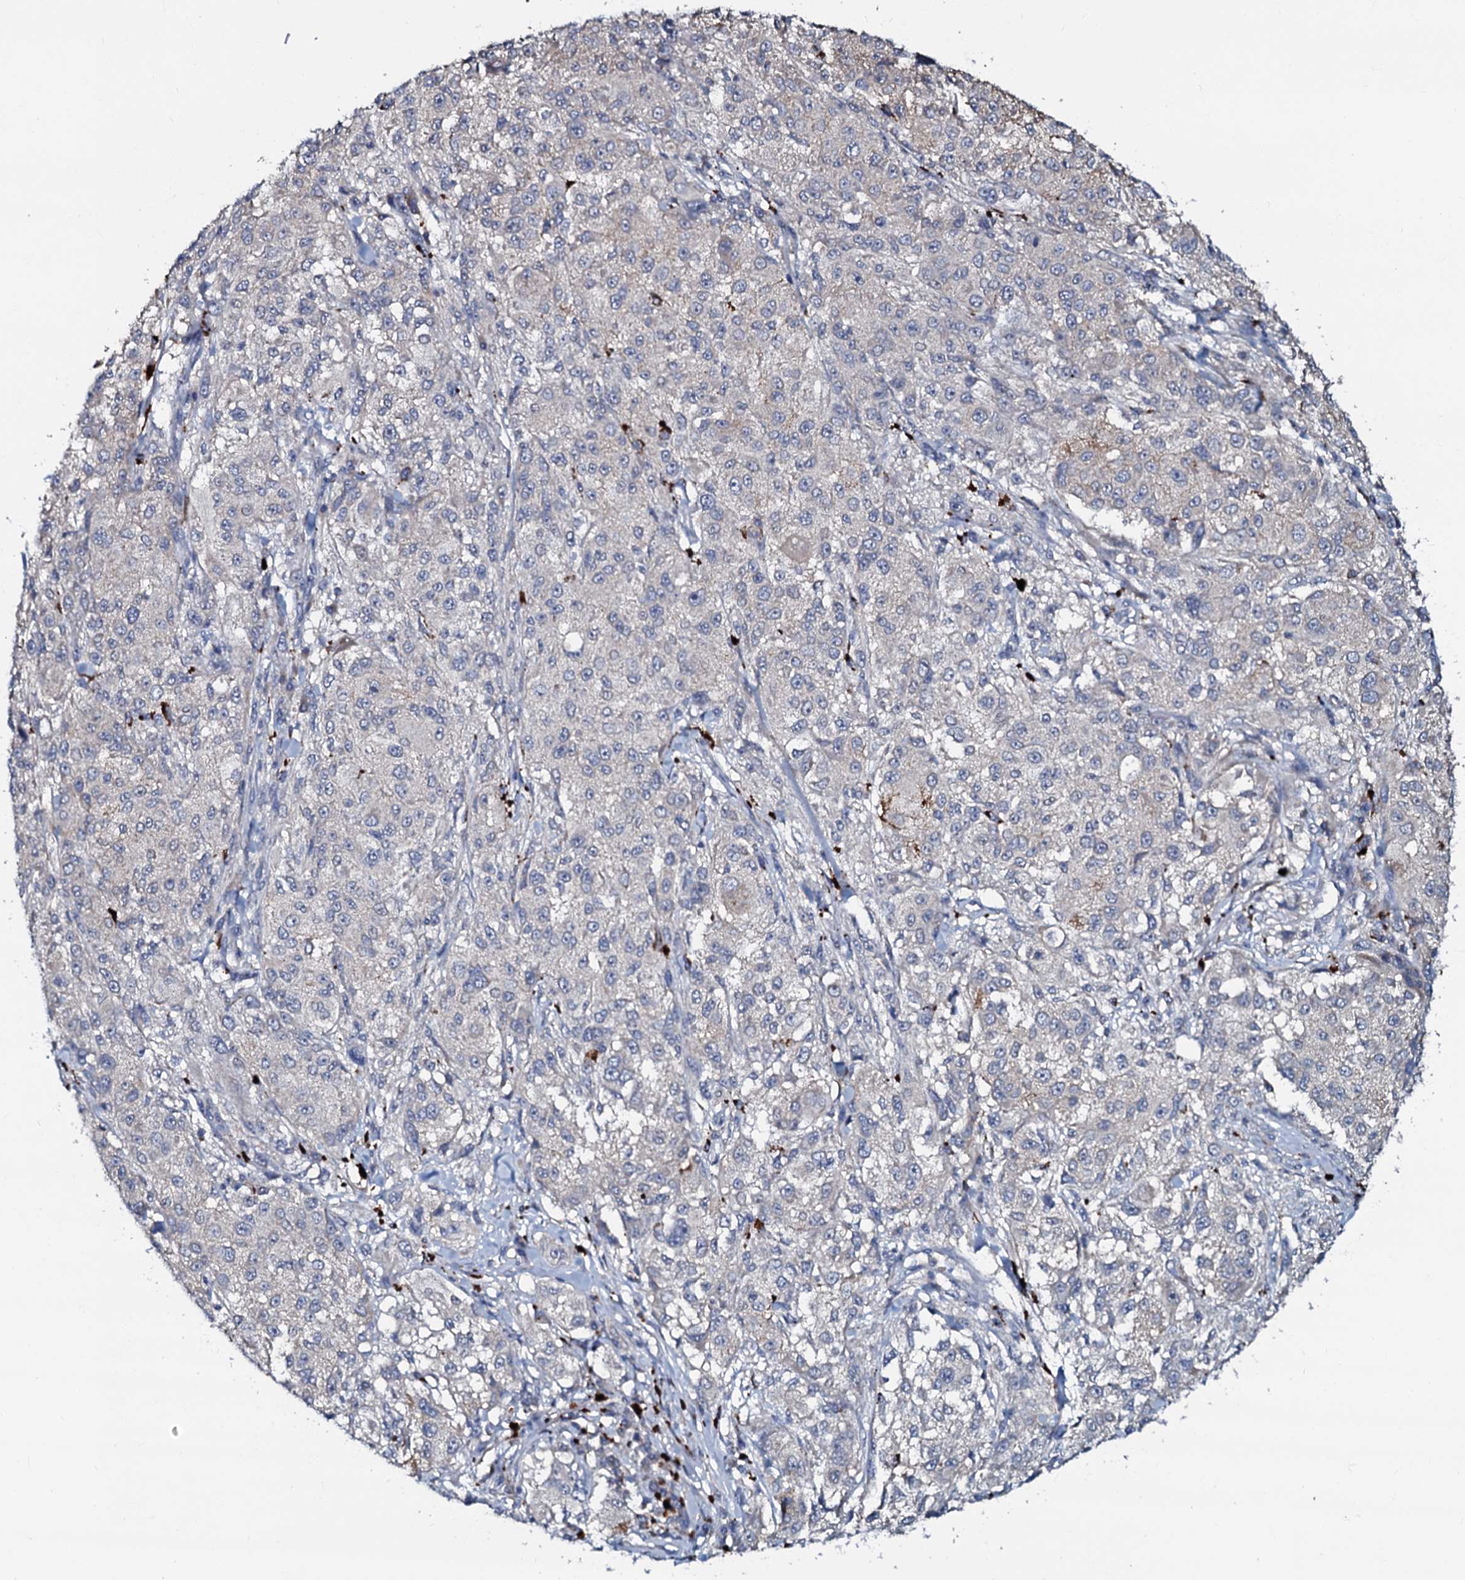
{"staining": {"intensity": "negative", "quantity": "none", "location": "none"}, "tissue": "melanoma", "cell_type": "Tumor cells", "image_type": "cancer", "snomed": [{"axis": "morphology", "description": "Necrosis, NOS"}, {"axis": "morphology", "description": "Malignant melanoma, NOS"}, {"axis": "topography", "description": "Skin"}], "caption": "DAB immunohistochemical staining of melanoma reveals no significant expression in tumor cells.", "gene": "CPNE2", "patient": {"sex": "female", "age": 87}}